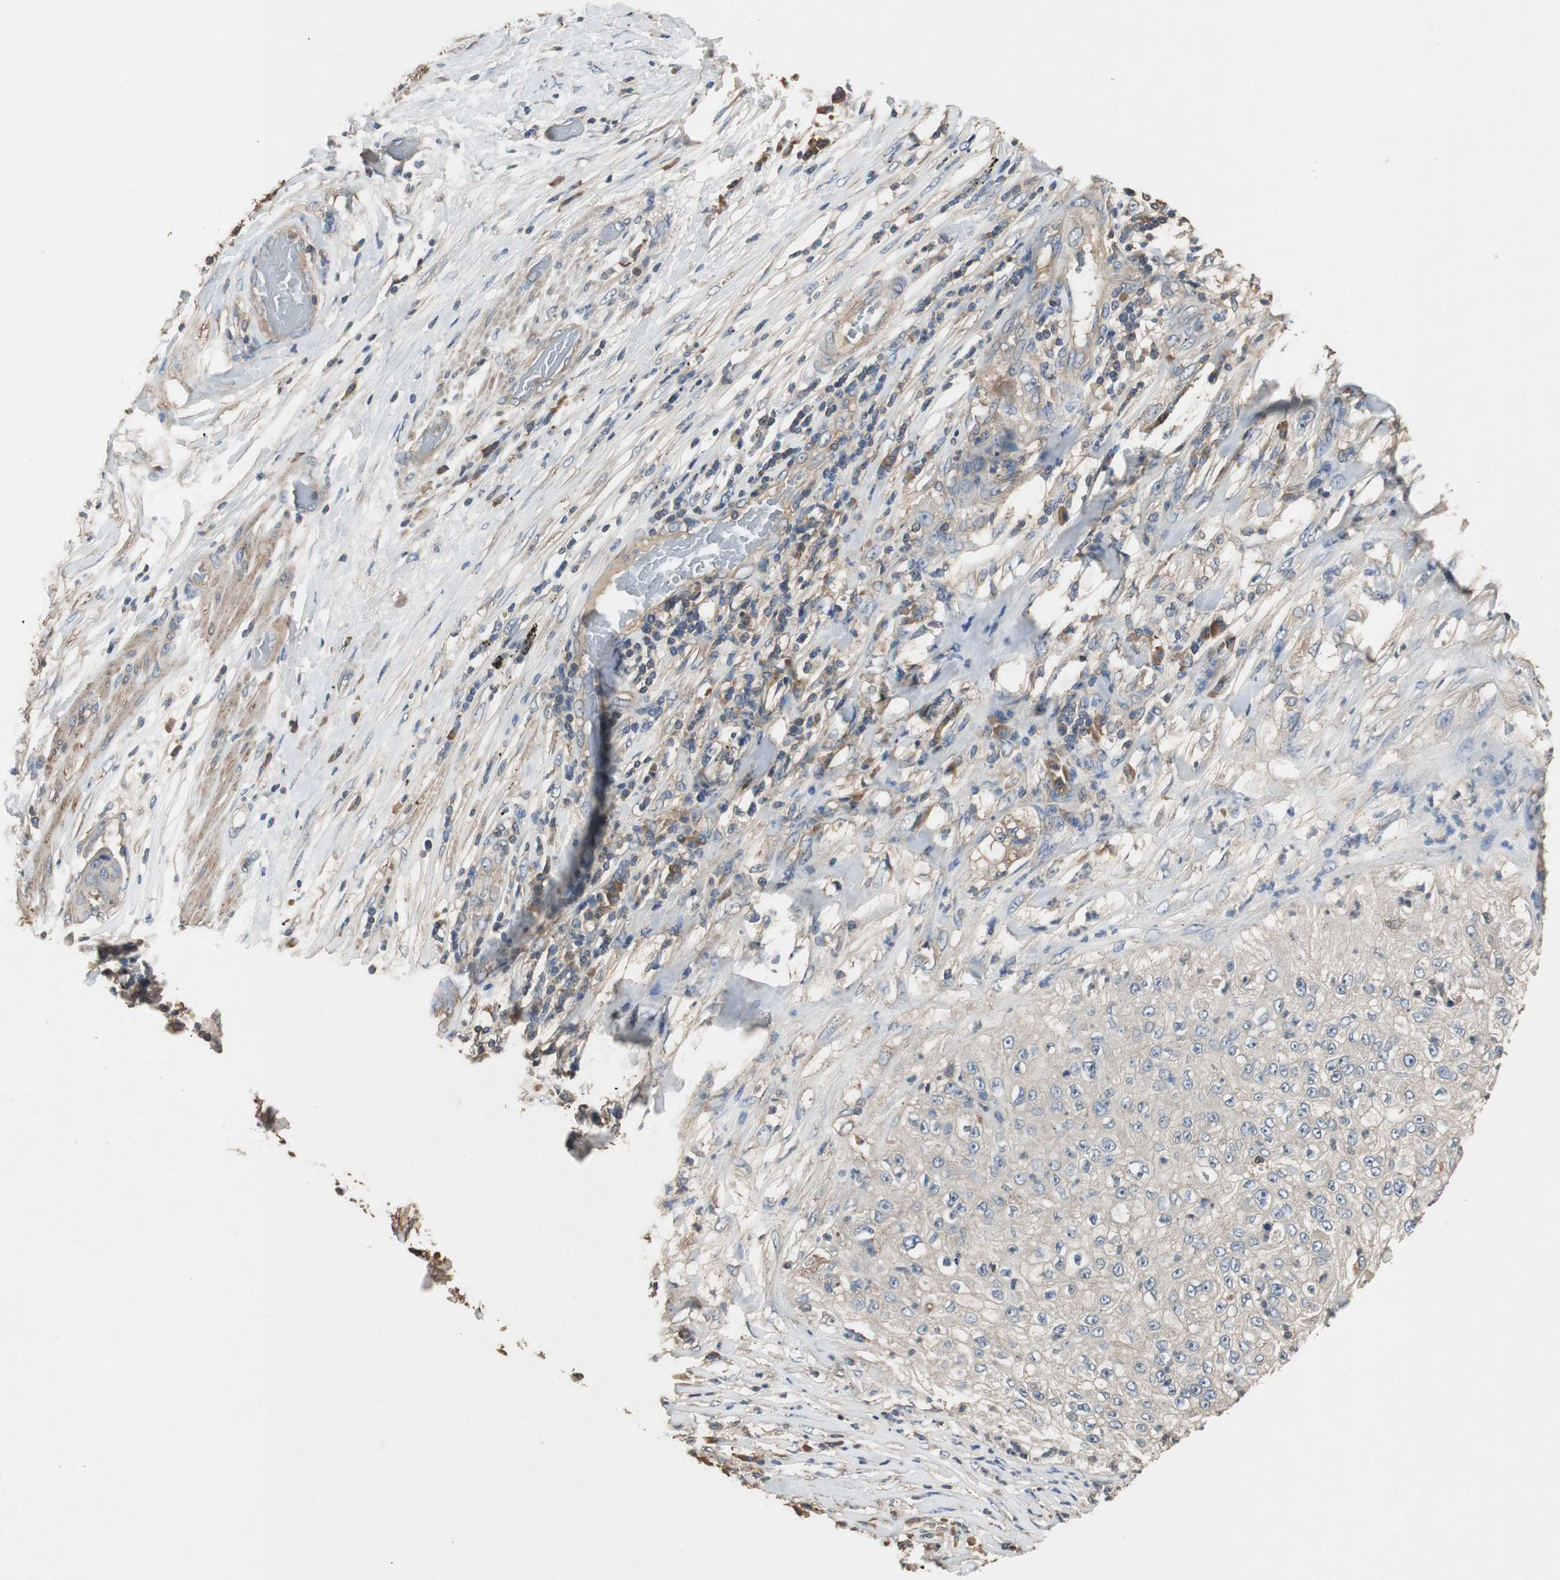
{"staining": {"intensity": "negative", "quantity": "none", "location": "none"}, "tissue": "lung cancer", "cell_type": "Tumor cells", "image_type": "cancer", "snomed": [{"axis": "morphology", "description": "Inflammation, NOS"}, {"axis": "morphology", "description": "Squamous cell carcinoma, NOS"}, {"axis": "topography", "description": "Lymph node"}, {"axis": "topography", "description": "Soft tissue"}, {"axis": "topography", "description": "Lung"}], "caption": "Immunohistochemistry of human lung cancer (squamous cell carcinoma) exhibits no positivity in tumor cells.", "gene": "TNFRSF14", "patient": {"sex": "male", "age": 66}}